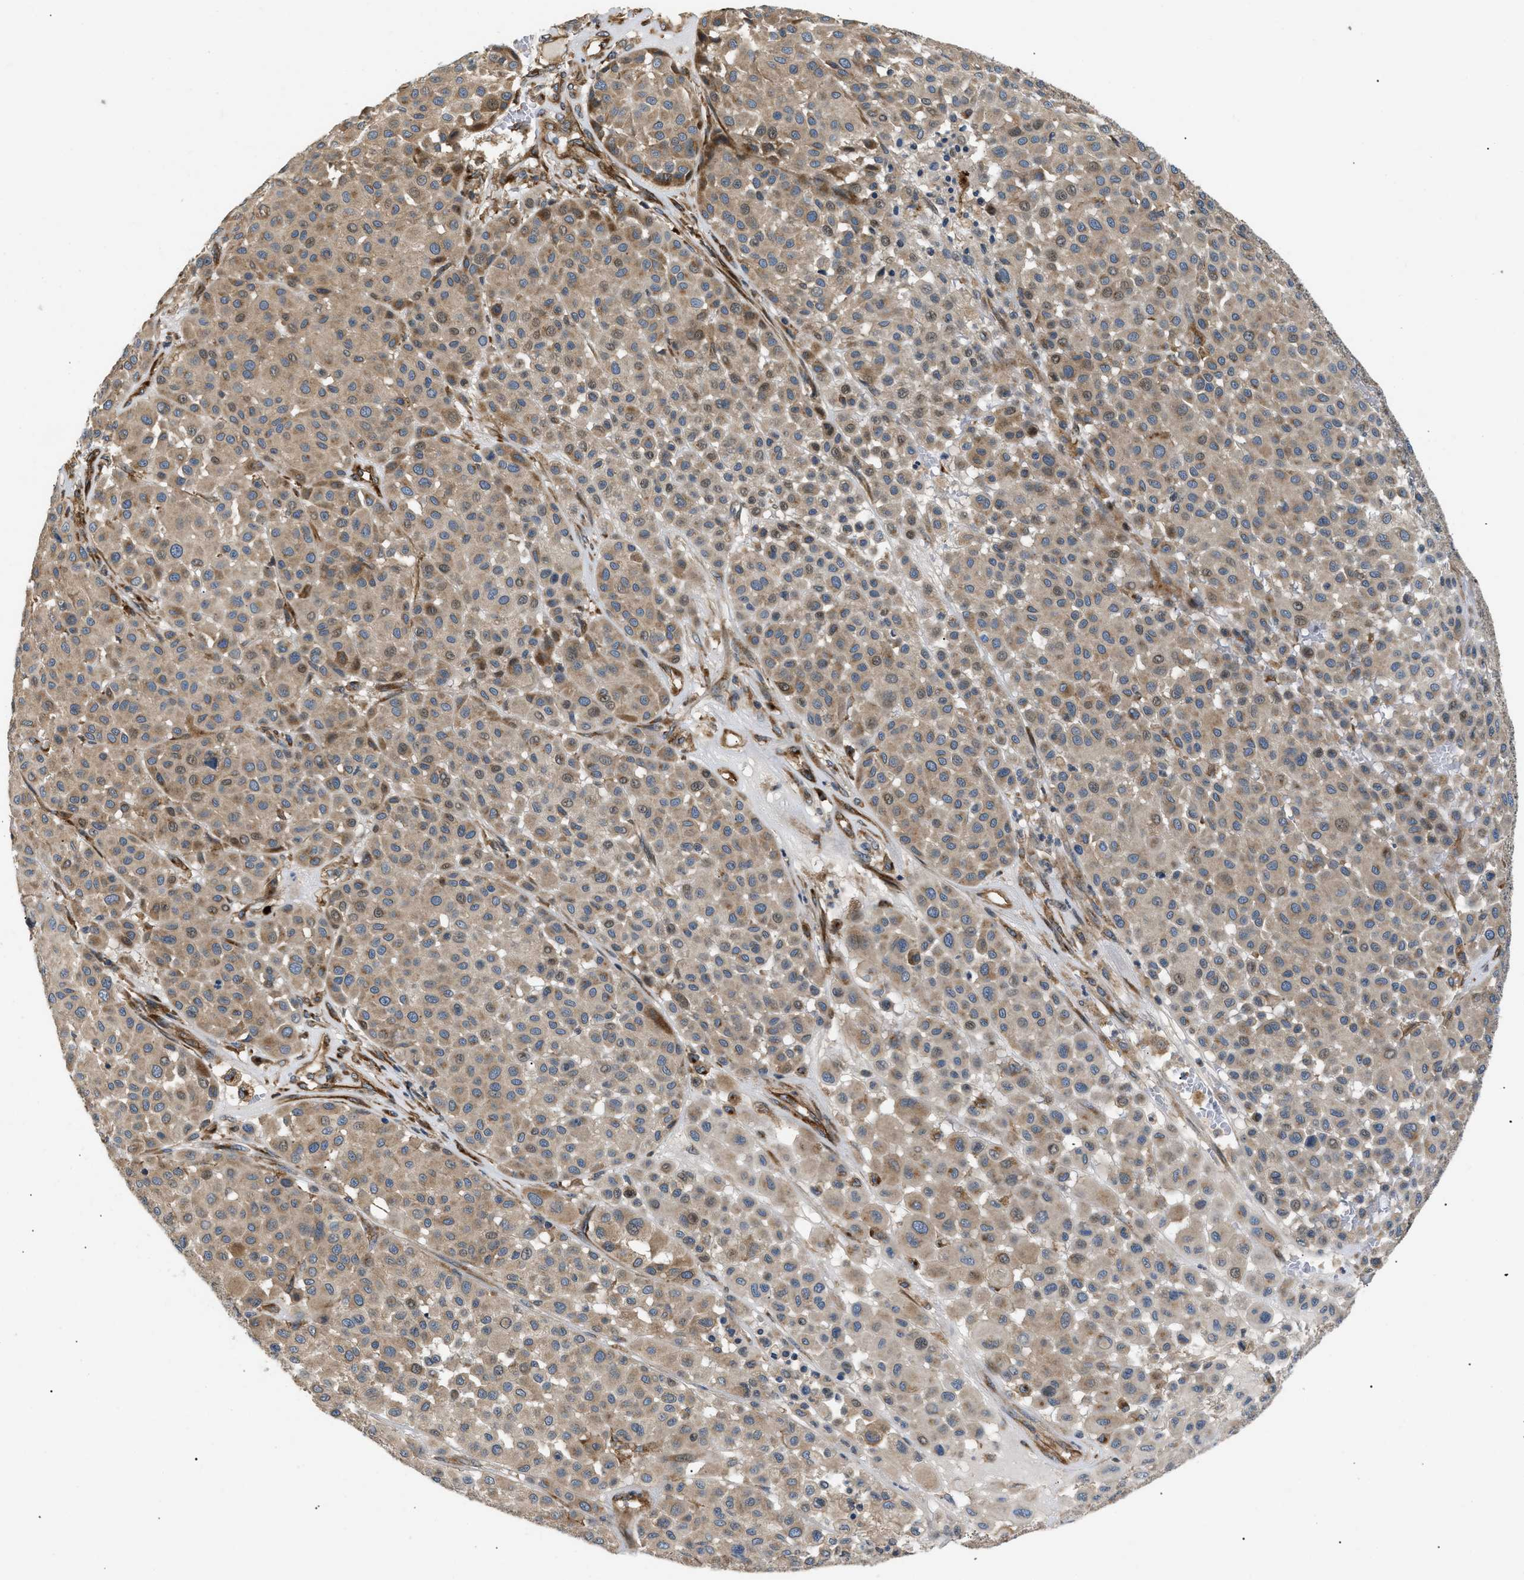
{"staining": {"intensity": "weak", "quantity": ">75%", "location": "cytoplasmic/membranous,nuclear"}, "tissue": "melanoma", "cell_type": "Tumor cells", "image_type": "cancer", "snomed": [{"axis": "morphology", "description": "Malignant melanoma, Metastatic site"}, {"axis": "topography", "description": "Soft tissue"}], "caption": "A photomicrograph of human malignant melanoma (metastatic site) stained for a protein reveals weak cytoplasmic/membranous and nuclear brown staining in tumor cells.", "gene": "LYSMD3", "patient": {"sex": "male", "age": 41}}